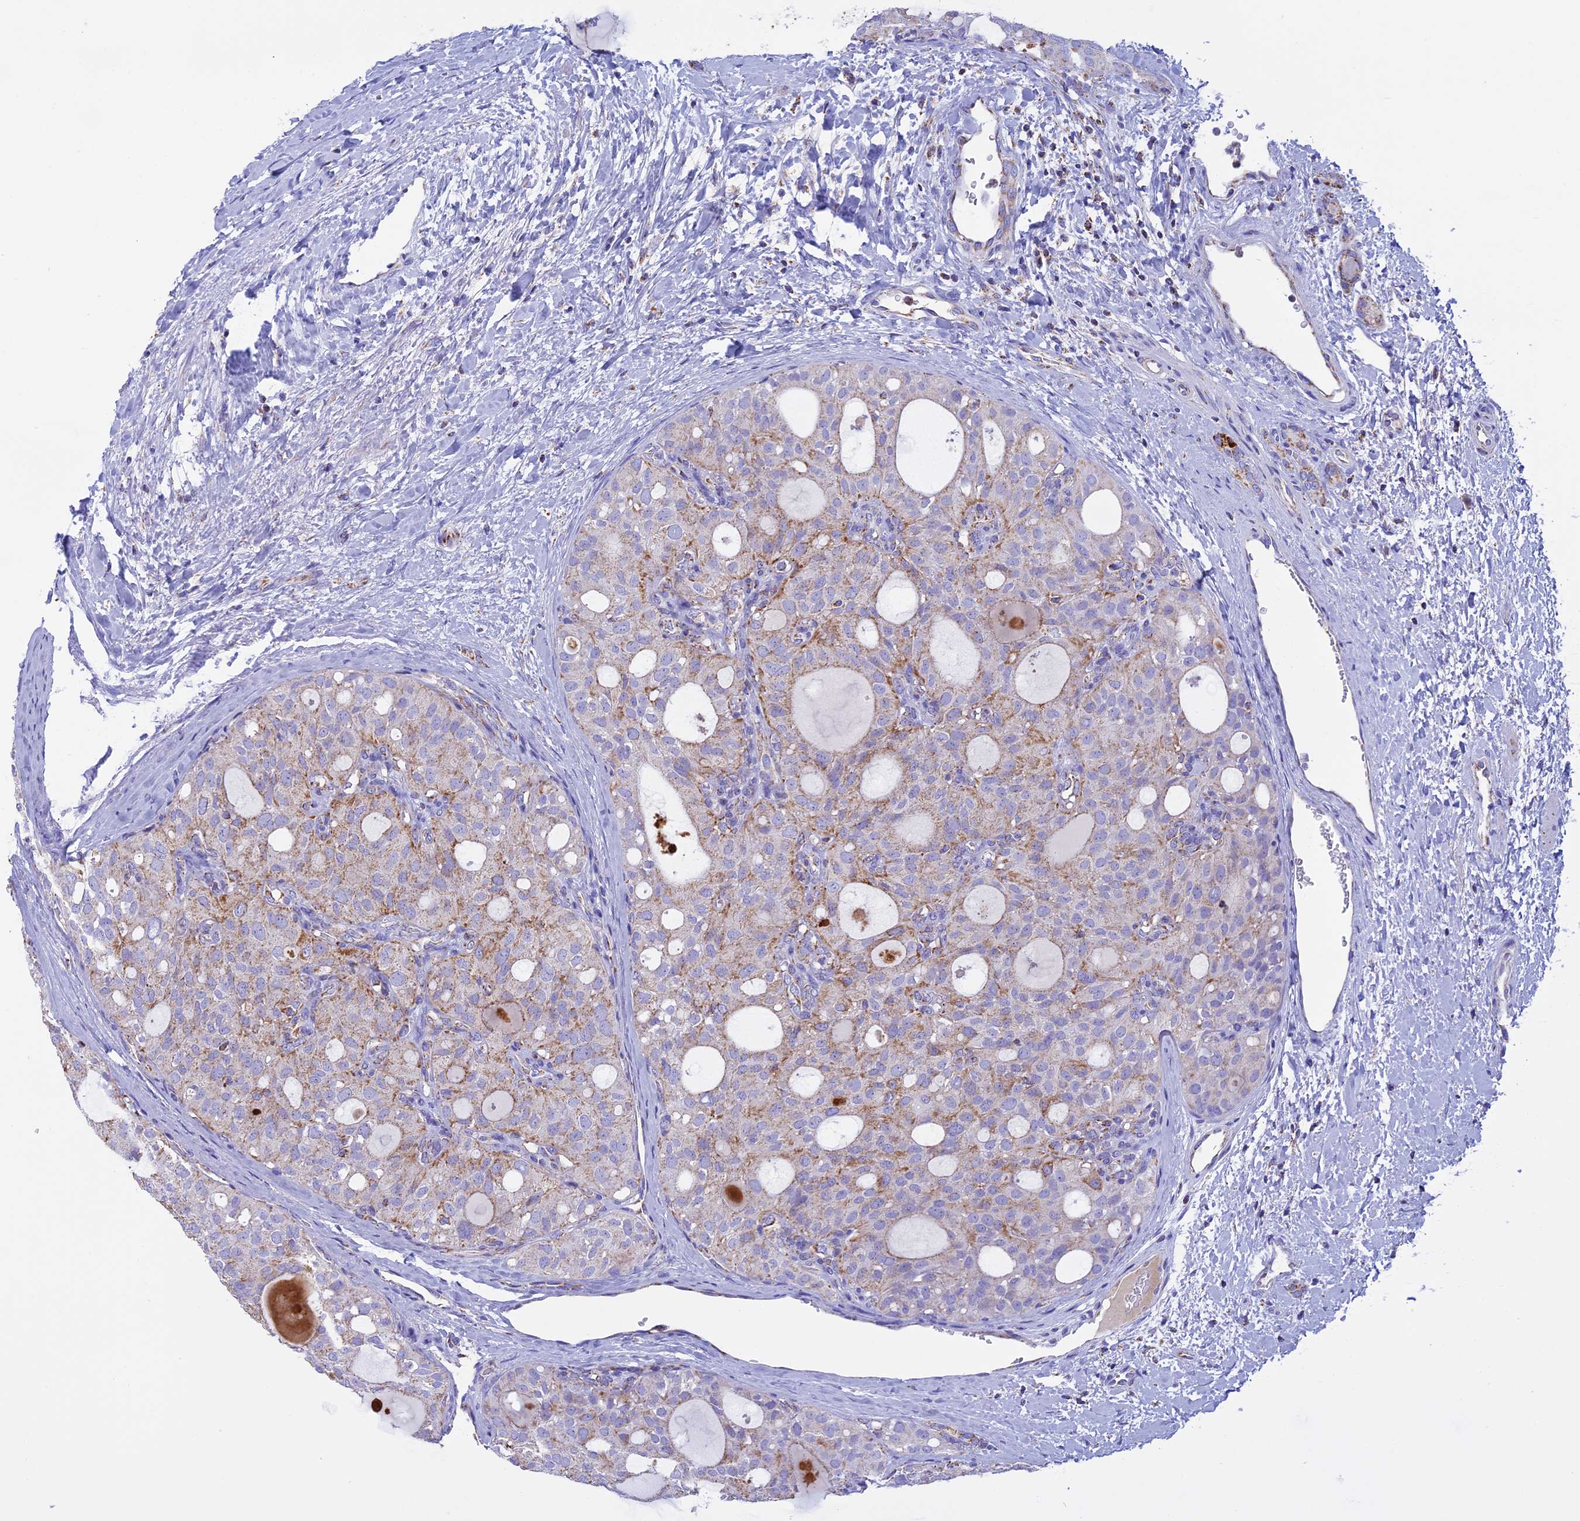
{"staining": {"intensity": "moderate", "quantity": "<25%", "location": "cytoplasmic/membranous"}, "tissue": "thyroid cancer", "cell_type": "Tumor cells", "image_type": "cancer", "snomed": [{"axis": "morphology", "description": "Follicular adenoma carcinoma, NOS"}, {"axis": "topography", "description": "Thyroid gland"}], "caption": "Immunohistochemistry (IHC) of human thyroid cancer (follicular adenoma carcinoma) reveals low levels of moderate cytoplasmic/membranous staining in about <25% of tumor cells.", "gene": "KCNG1", "patient": {"sex": "male", "age": 75}}